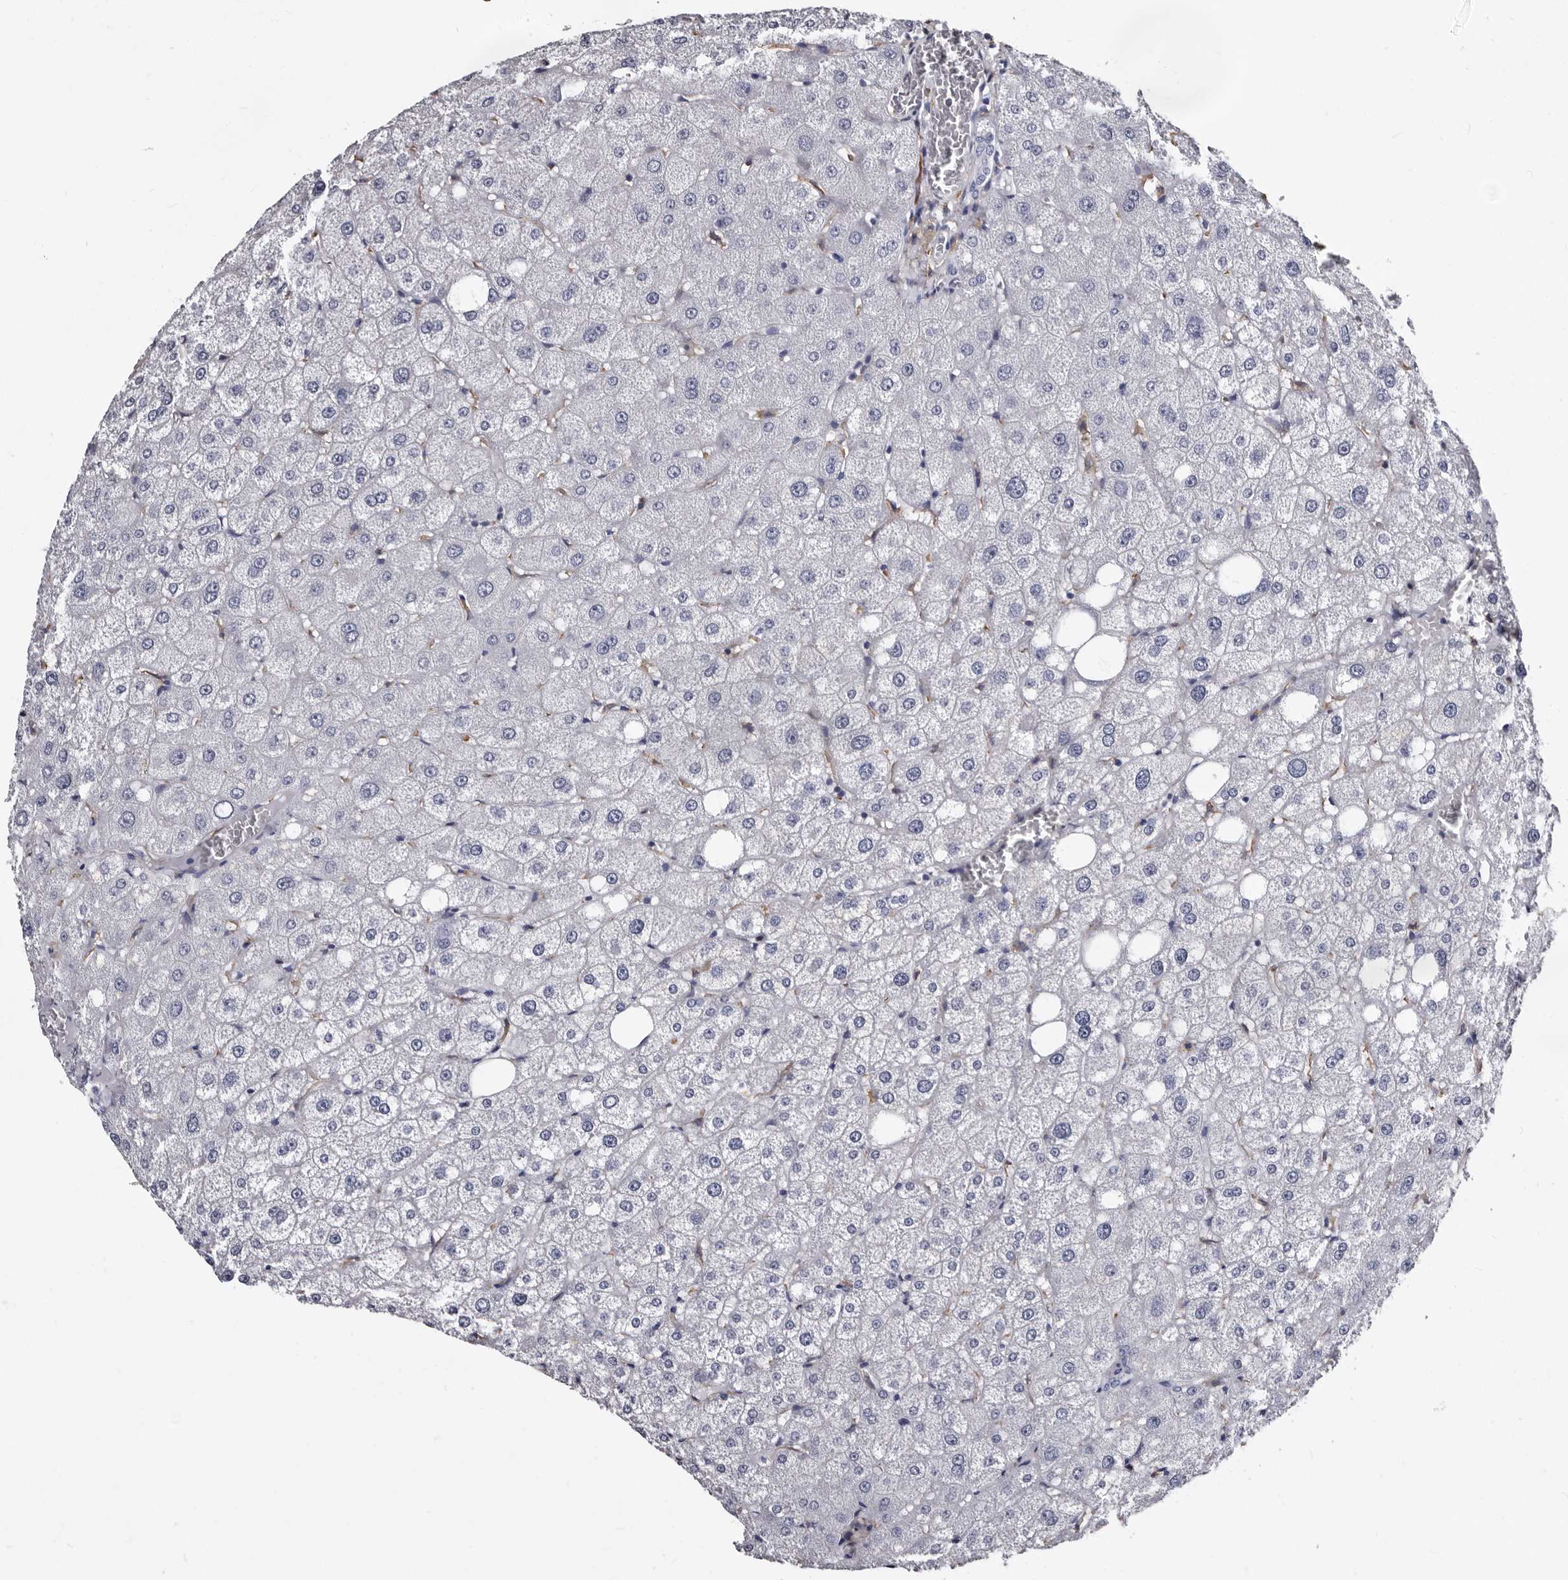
{"staining": {"intensity": "negative", "quantity": "none", "location": "none"}, "tissue": "liver", "cell_type": "Cholangiocytes", "image_type": "normal", "snomed": [{"axis": "morphology", "description": "Normal tissue, NOS"}, {"axis": "topography", "description": "Liver"}], "caption": "The IHC photomicrograph has no significant expression in cholangiocytes of liver. The staining is performed using DAB brown chromogen with nuclei counter-stained in using hematoxylin.", "gene": "EPB41L3", "patient": {"sex": "male", "age": 73}}